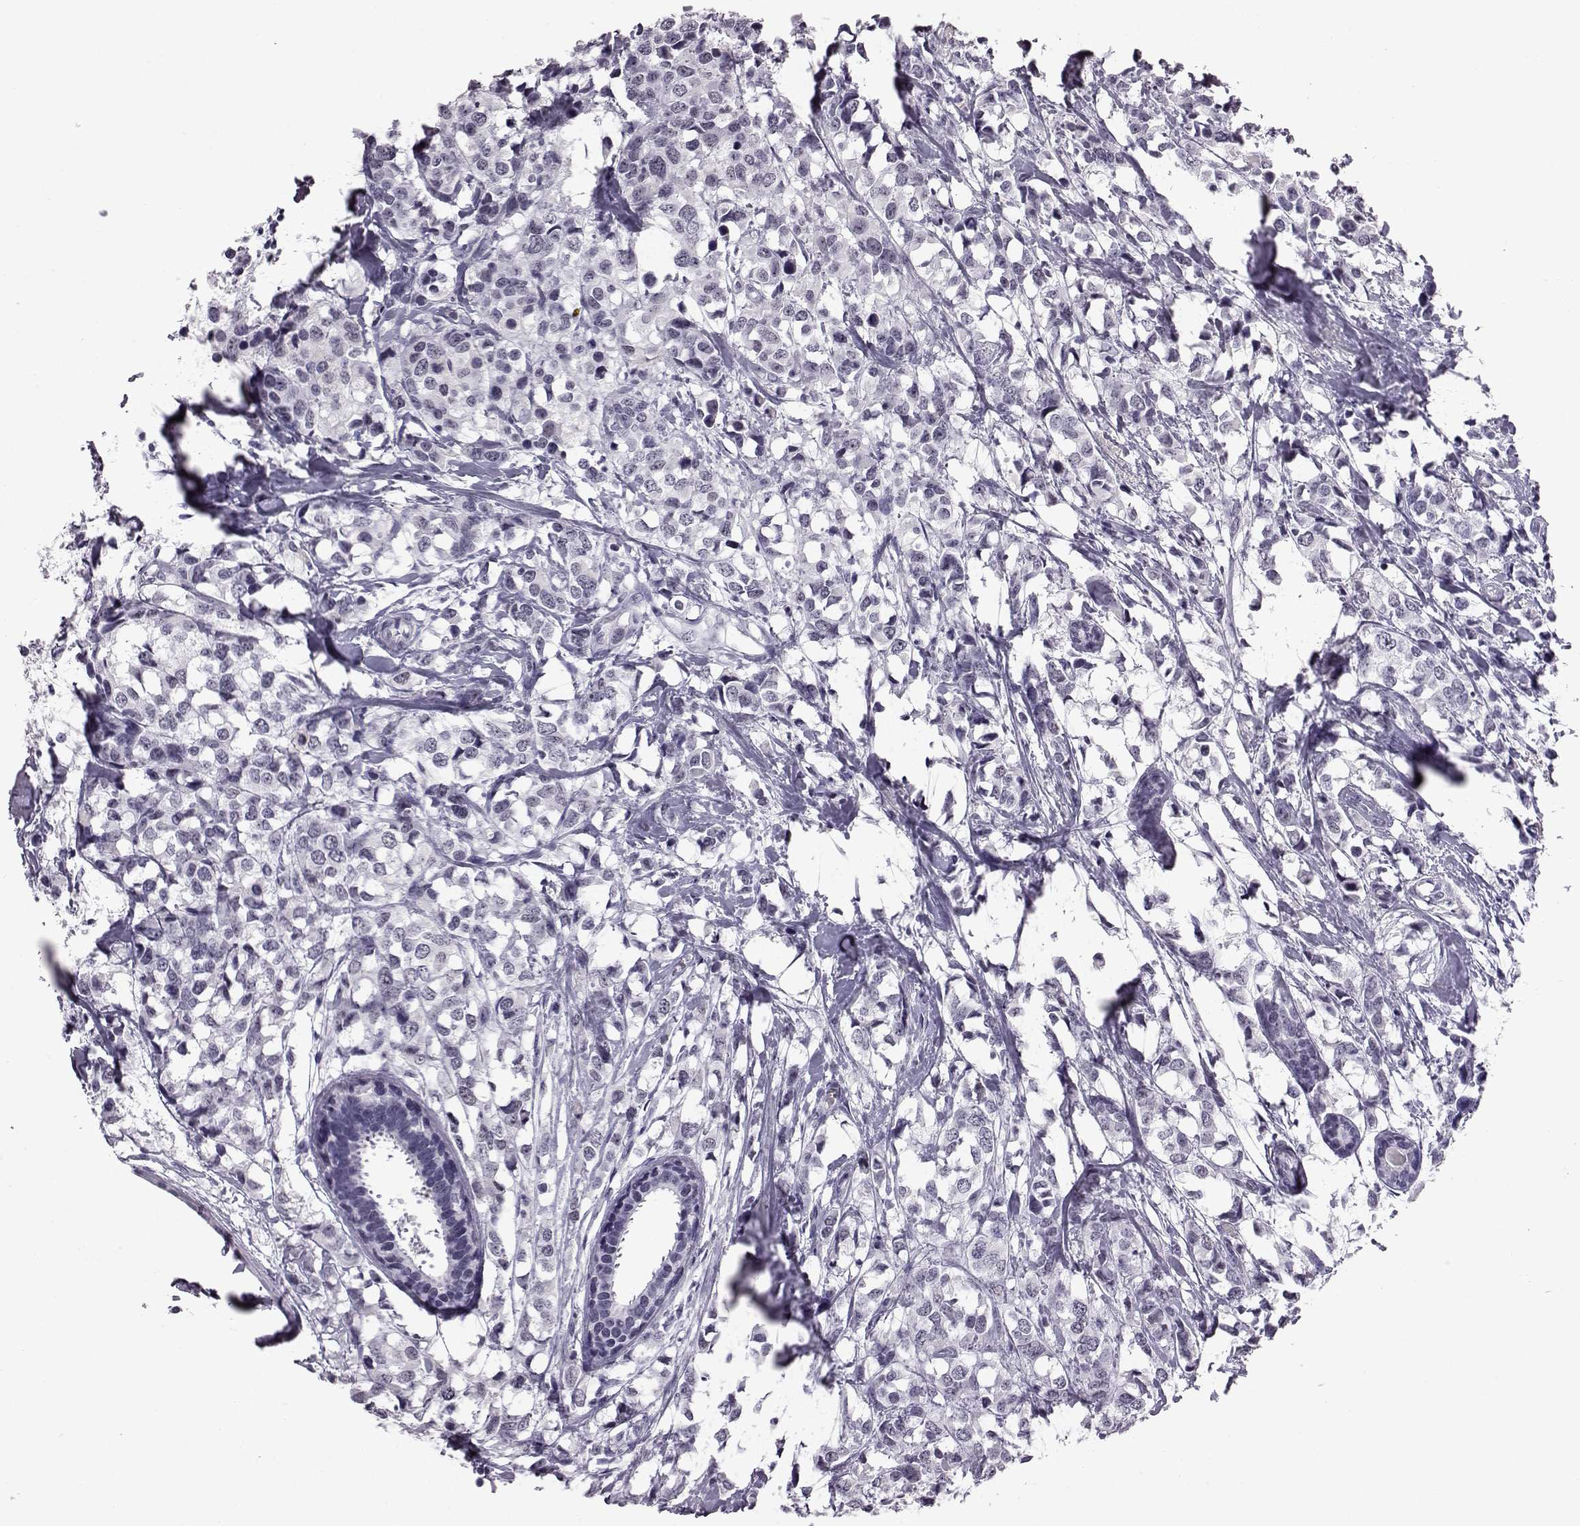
{"staining": {"intensity": "negative", "quantity": "none", "location": "none"}, "tissue": "breast cancer", "cell_type": "Tumor cells", "image_type": "cancer", "snomed": [{"axis": "morphology", "description": "Lobular carcinoma"}, {"axis": "topography", "description": "Breast"}], "caption": "A photomicrograph of human breast lobular carcinoma is negative for staining in tumor cells.", "gene": "ADGRG2", "patient": {"sex": "female", "age": 59}}